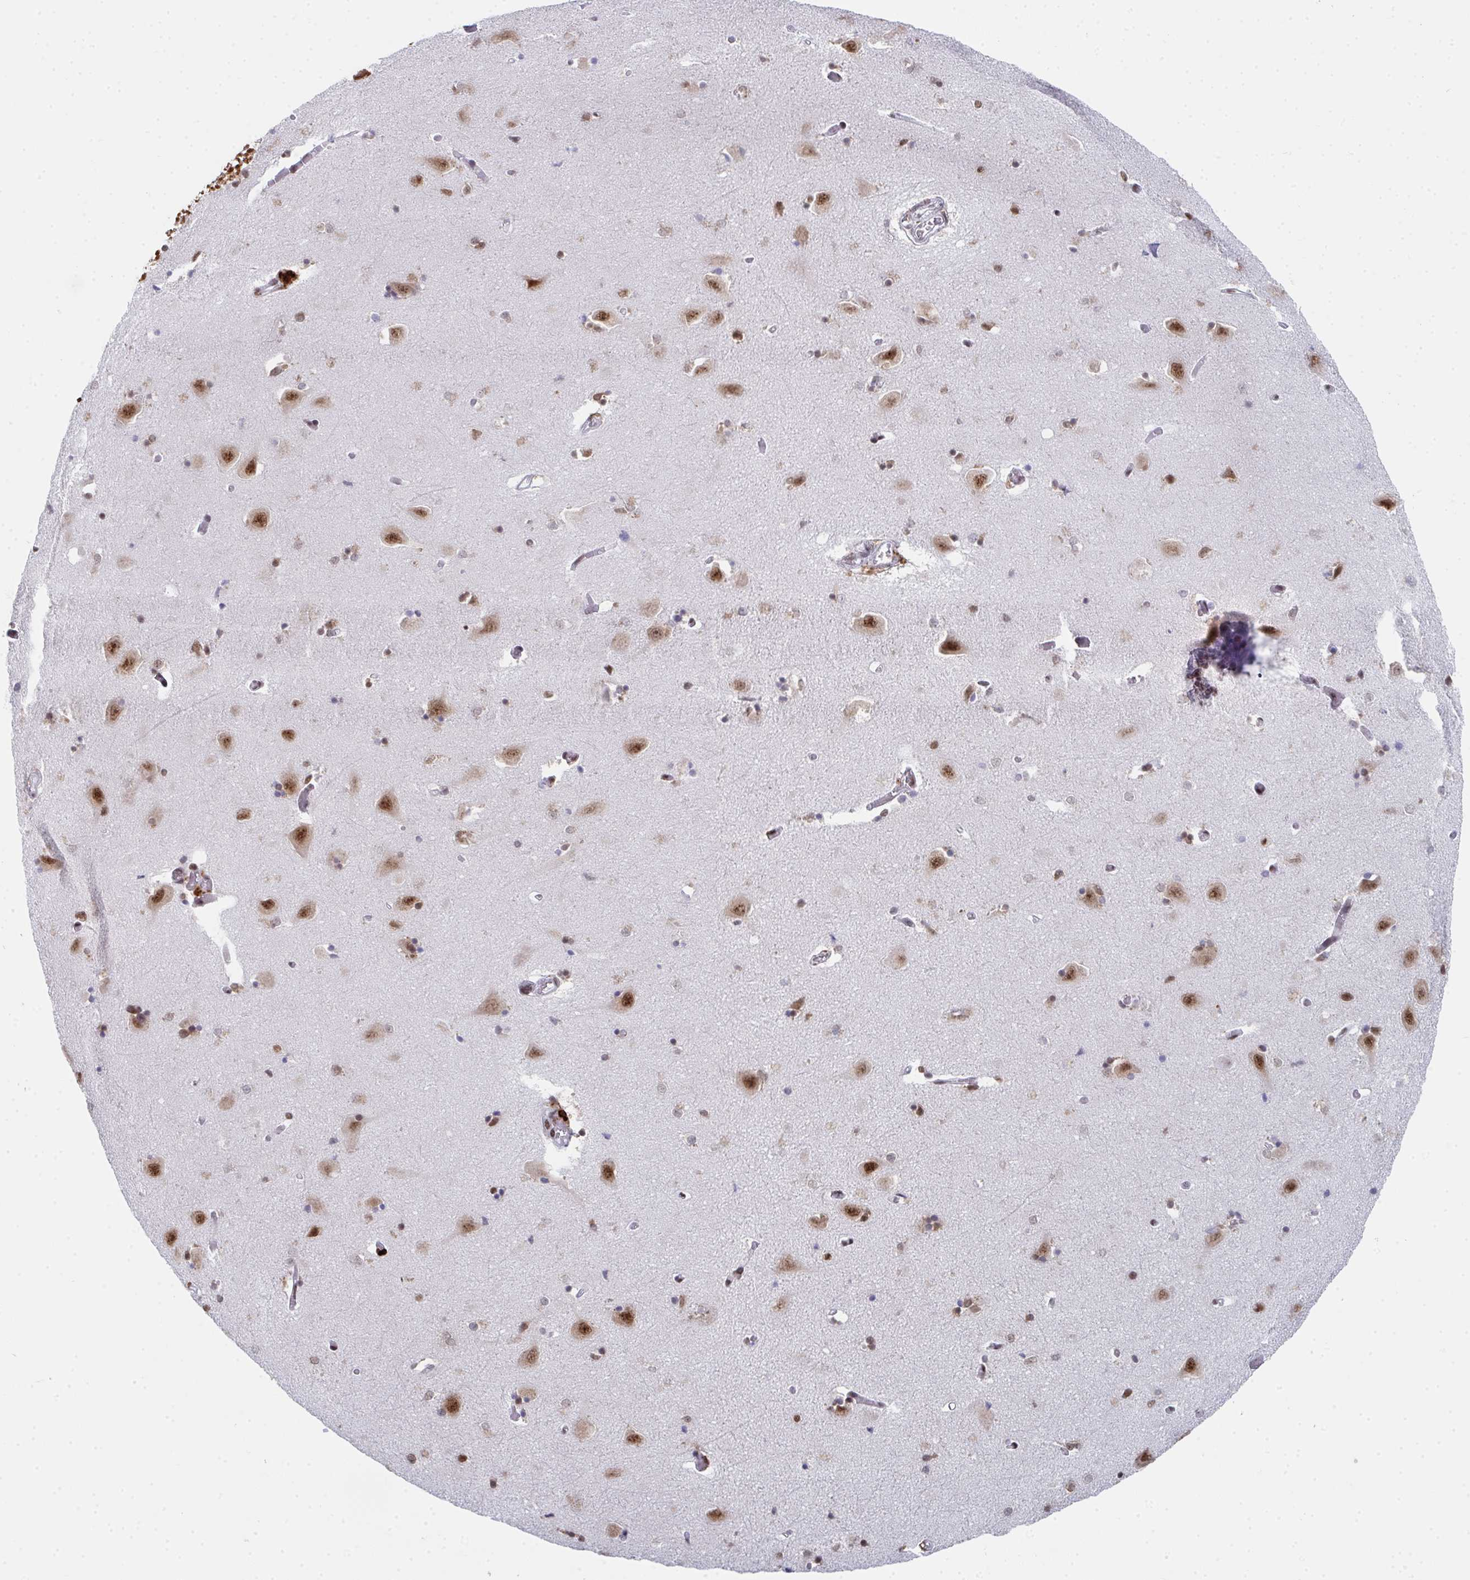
{"staining": {"intensity": "moderate", "quantity": "<25%", "location": "nuclear"}, "tissue": "caudate", "cell_type": "Glial cells", "image_type": "normal", "snomed": [{"axis": "morphology", "description": "Normal tissue, NOS"}, {"axis": "topography", "description": "Lateral ventricle wall"}, {"axis": "topography", "description": "Hippocampus"}], "caption": "Unremarkable caudate exhibits moderate nuclear staining in about <25% of glial cells, visualized by immunohistochemistry. (Stains: DAB (3,3'-diaminobenzidine) in brown, nuclei in blue, Microscopy: brightfield microscopy at high magnification).", "gene": "SNRNP70", "patient": {"sex": "female", "age": 63}}